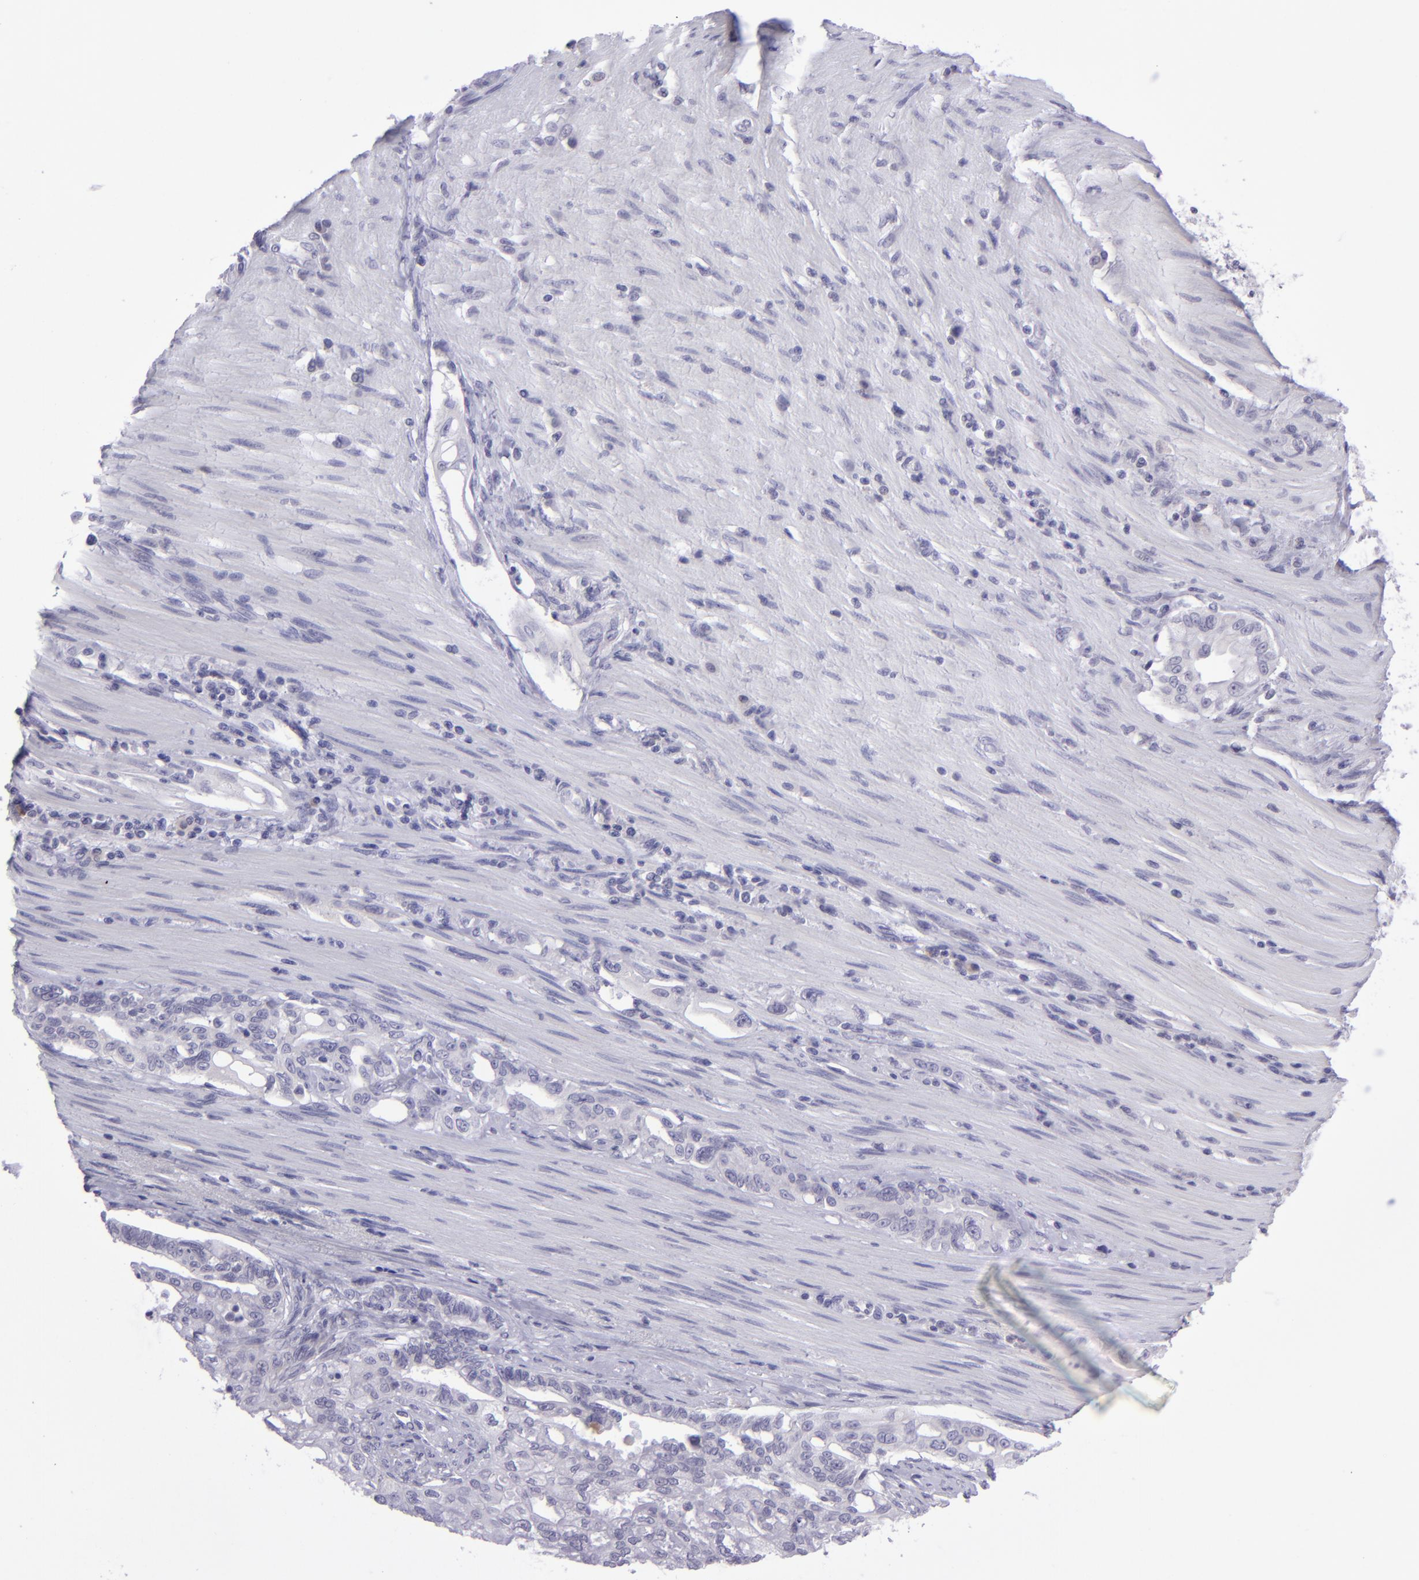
{"staining": {"intensity": "negative", "quantity": "none", "location": "none"}, "tissue": "pancreatic cancer", "cell_type": "Tumor cells", "image_type": "cancer", "snomed": [{"axis": "morphology", "description": "Normal tissue, NOS"}, {"axis": "topography", "description": "Pancreas"}], "caption": "This is an IHC micrograph of pancreatic cancer. There is no staining in tumor cells.", "gene": "POU2F2", "patient": {"sex": "male", "age": 42}}